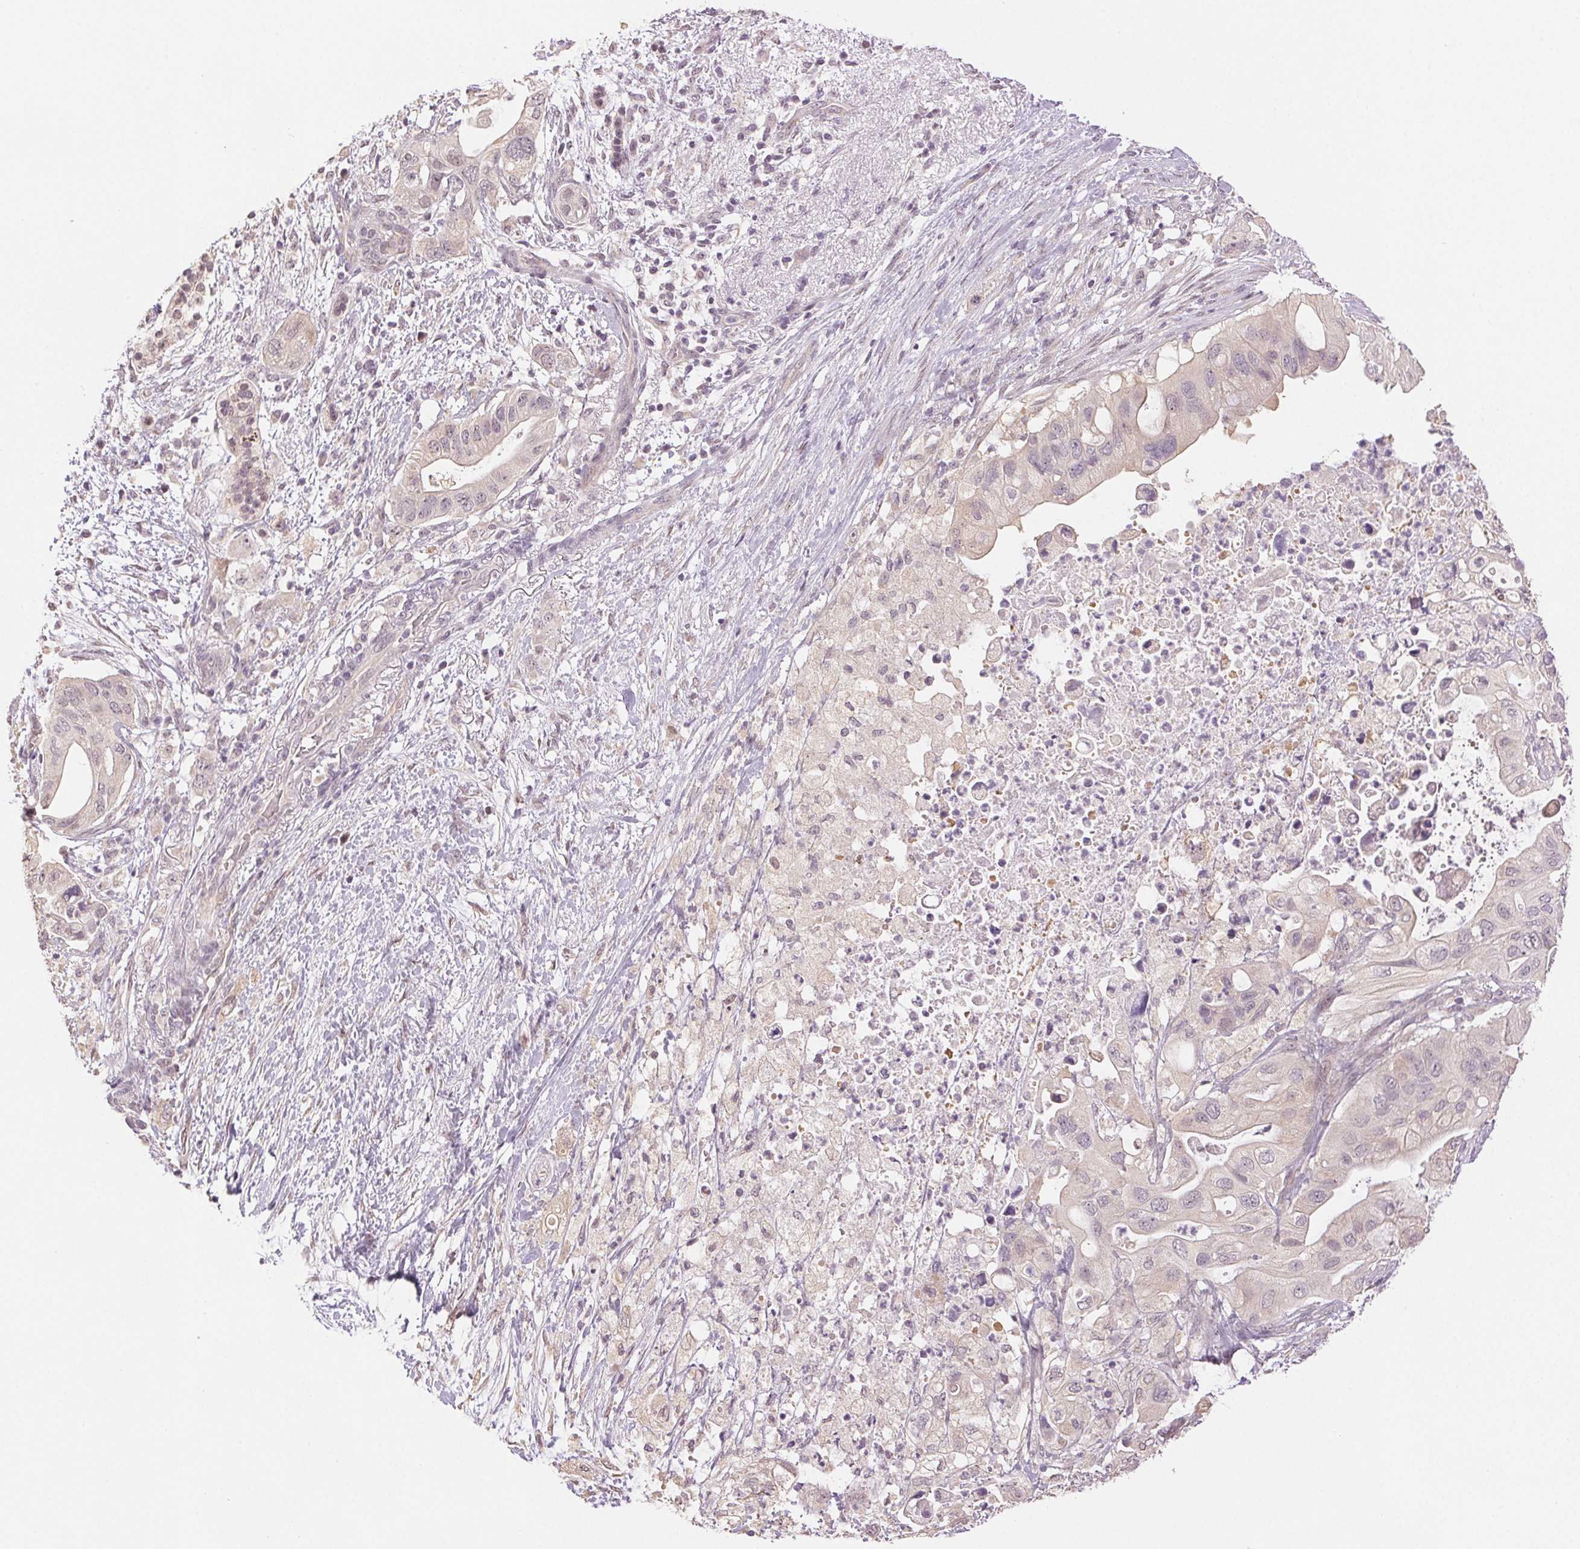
{"staining": {"intensity": "negative", "quantity": "none", "location": "none"}, "tissue": "pancreatic cancer", "cell_type": "Tumor cells", "image_type": "cancer", "snomed": [{"axis": "morphology", "description": "Adenocarcinoma, NOS"}, {"axis": "topography", "description": "Pancreas"}], "caption": "Pancreatic cancer stained for a protein using IHC demonstrates no positivity tumor cells.", "gene": "PLCB1", "patient": {"sex": "female", "age": 72}}